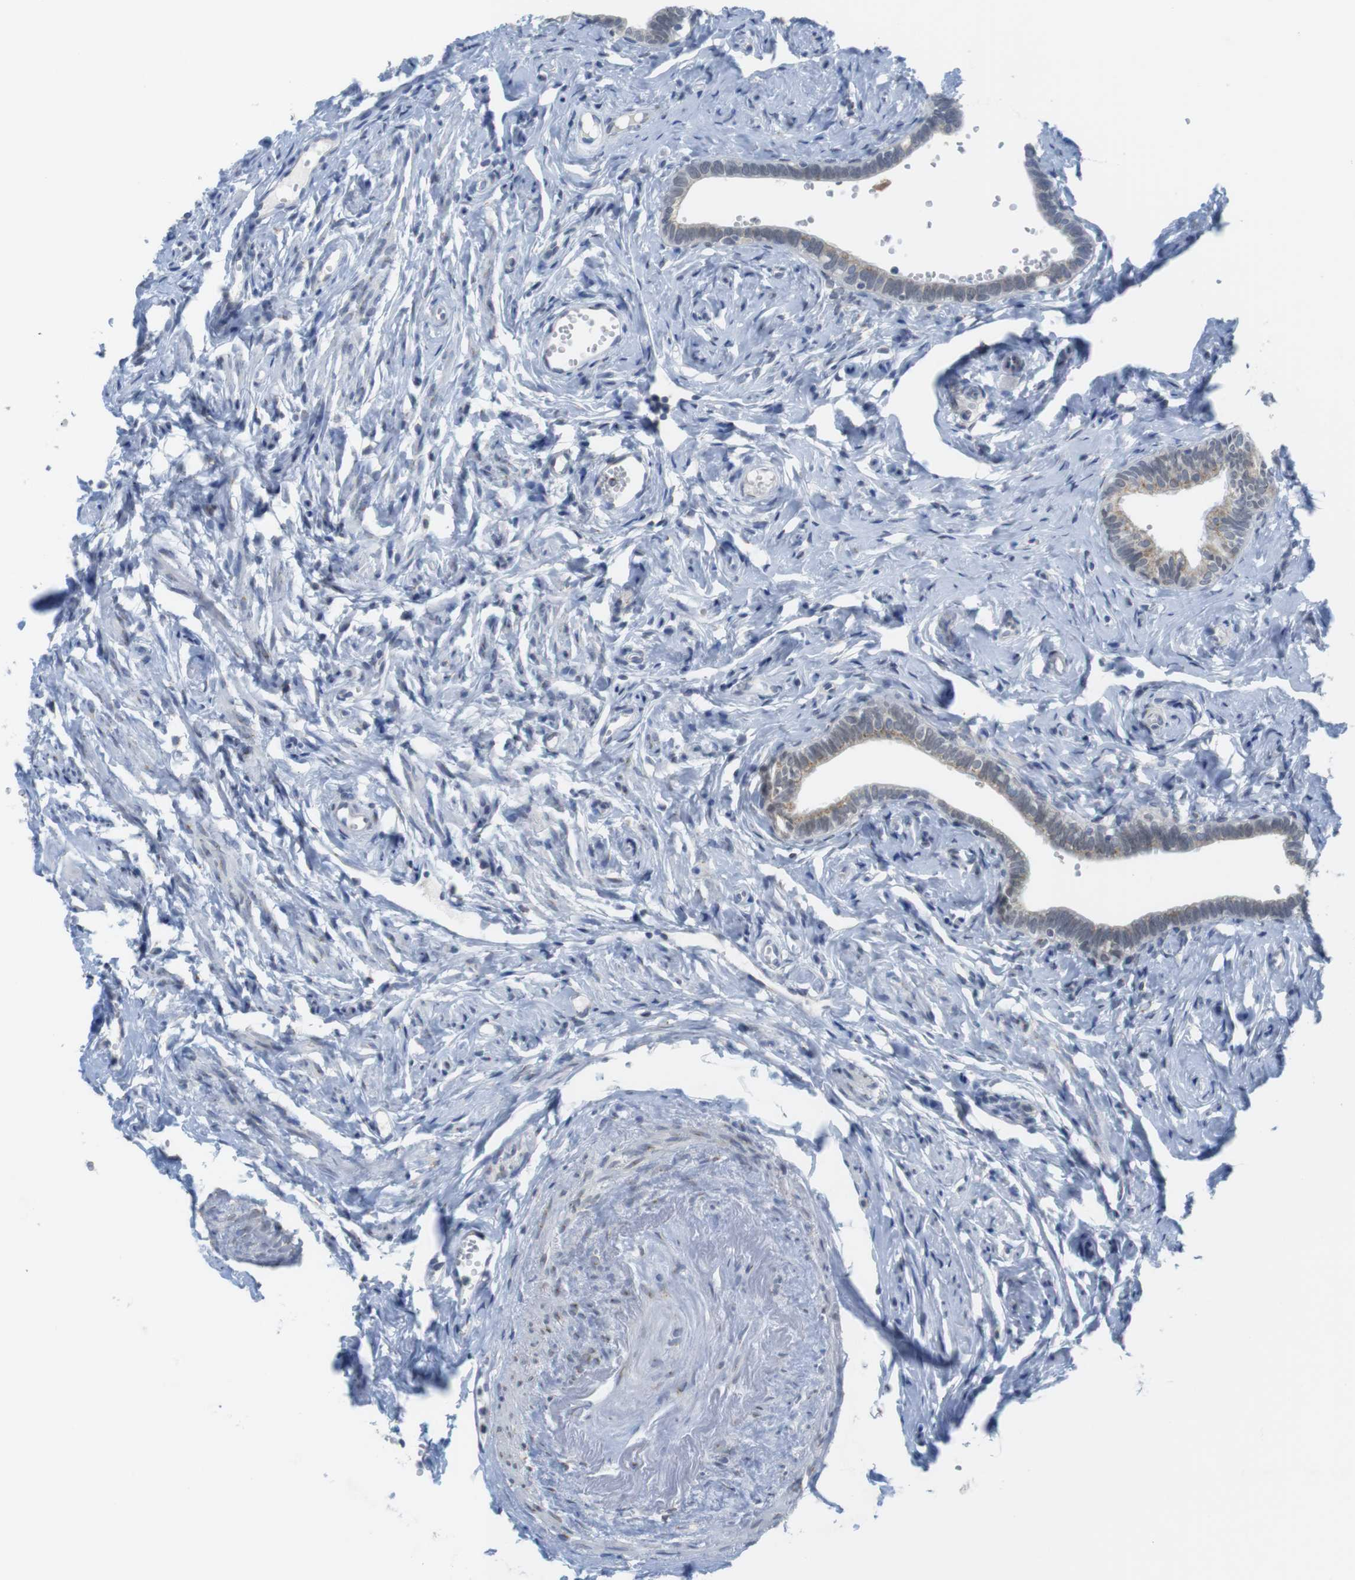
{"staining": {"intensity": "weak", "quantity": "25%-75%", "location": "cytoplasmic/membranous"}, "tissue": "fallopian tube", "cell_type": "Glandular cells", "image_type": "normal", "snomed": [{"axis": "morphology", "description": "Normal tissue, NOS"}, {"axis": "topography", "description": "Fallopian tube"}], "caption": "Protein expression by immunohistochemistry (IHC) demonstrates weak cytoplasmic/membranous expression in about 25%-75% of glandular cells in benign fallopian tube.", "gene": "ERGIC3", "patient": {"sex": "female", "age": 71}}